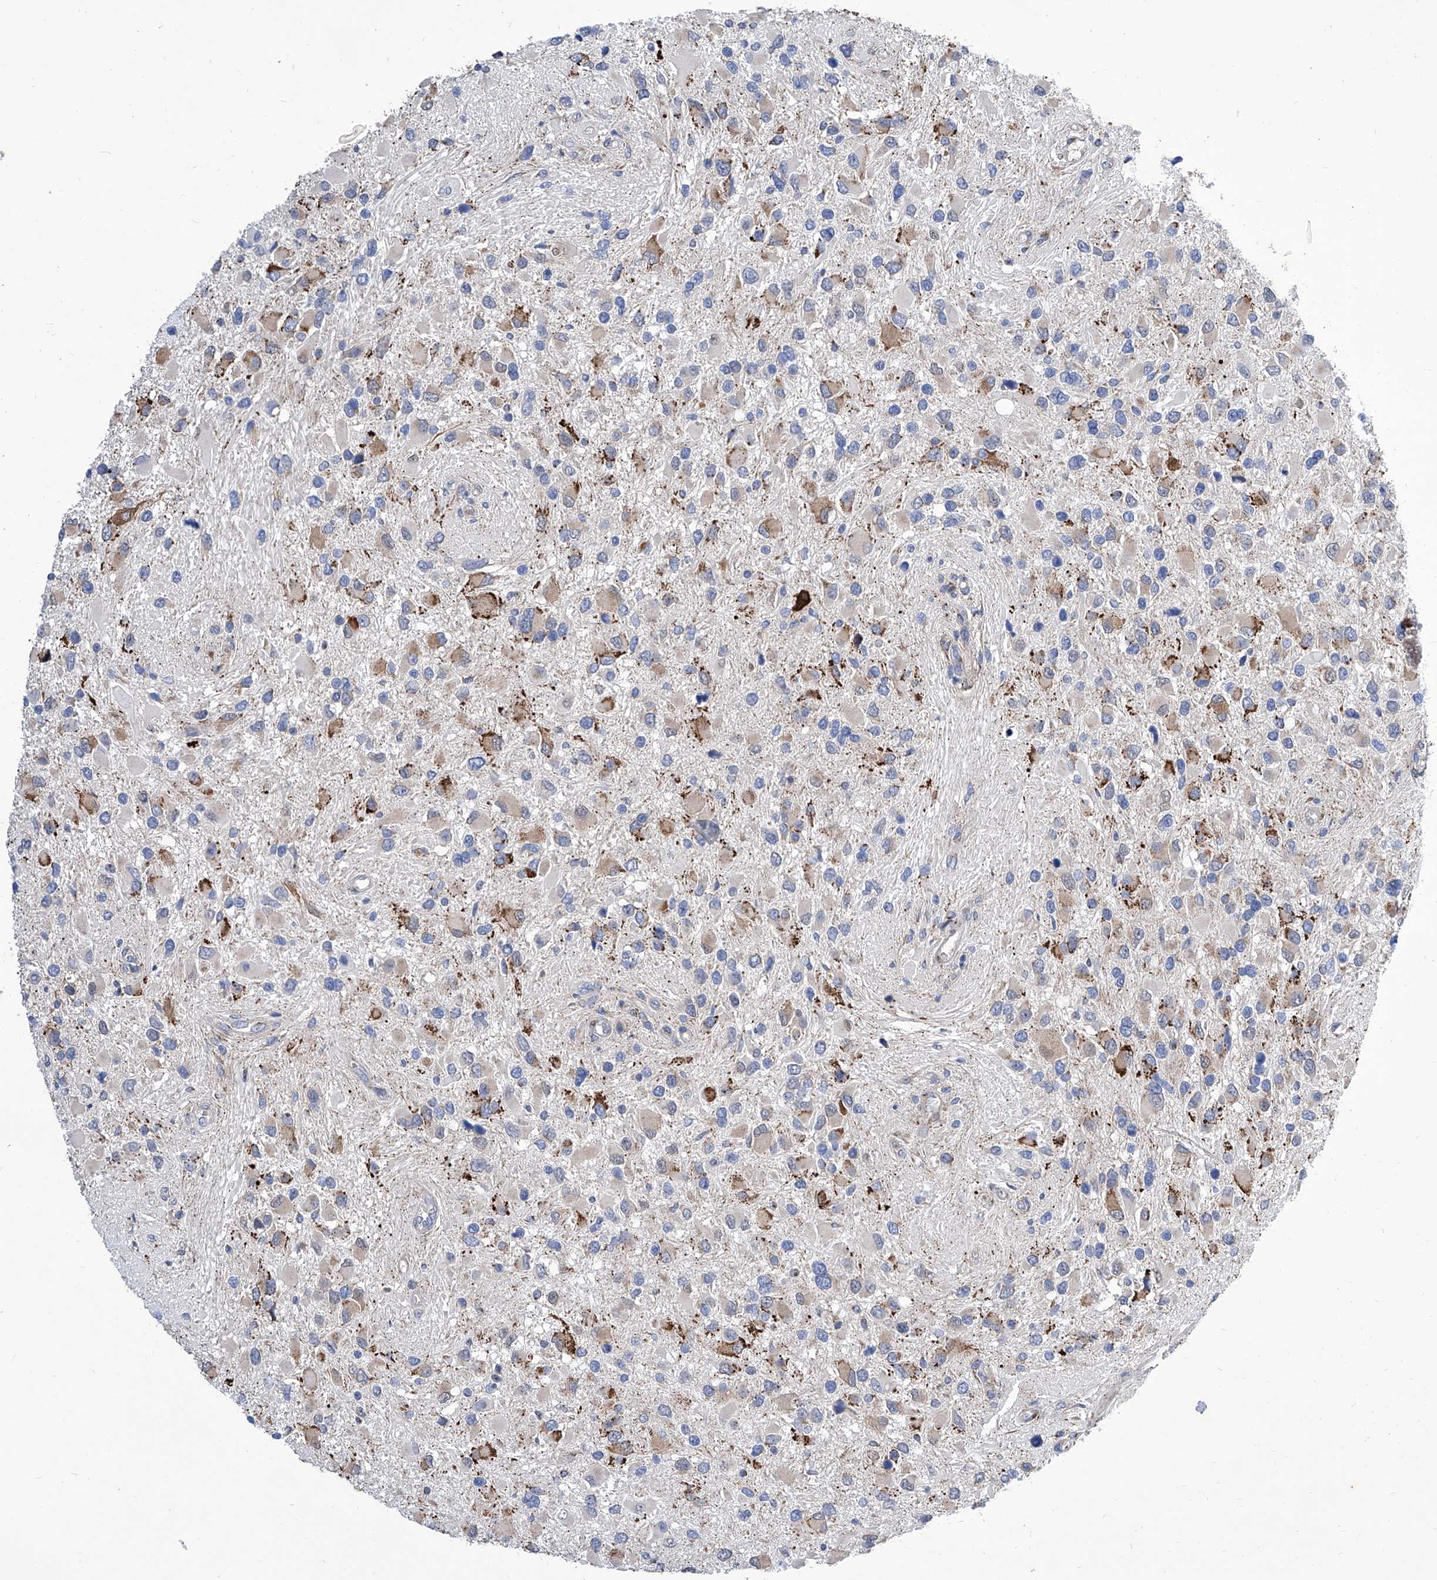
{"staining": {"intensity": "moderate", "quantity": "<25%", "location": "cytoplasmic/membranous"}, "tissue": "glioma", "cell_type": "Tumor cells", "image_type": "cancer", "snomed": [{"axis": "morphology", "description": "Glioma, malignant, High grade"}, {"axis": "topography", "description": "Brain"}], "caption": "IHC photomicrograph of high-grade glioma (malignant) stained for a protein (brown), which exhibits low levels of moderate cytoplasmic/membranous staining in approximately <25% of tumor cells.", "gene": "TJAP1", "patient": {"sex": "male", "age": 53}}